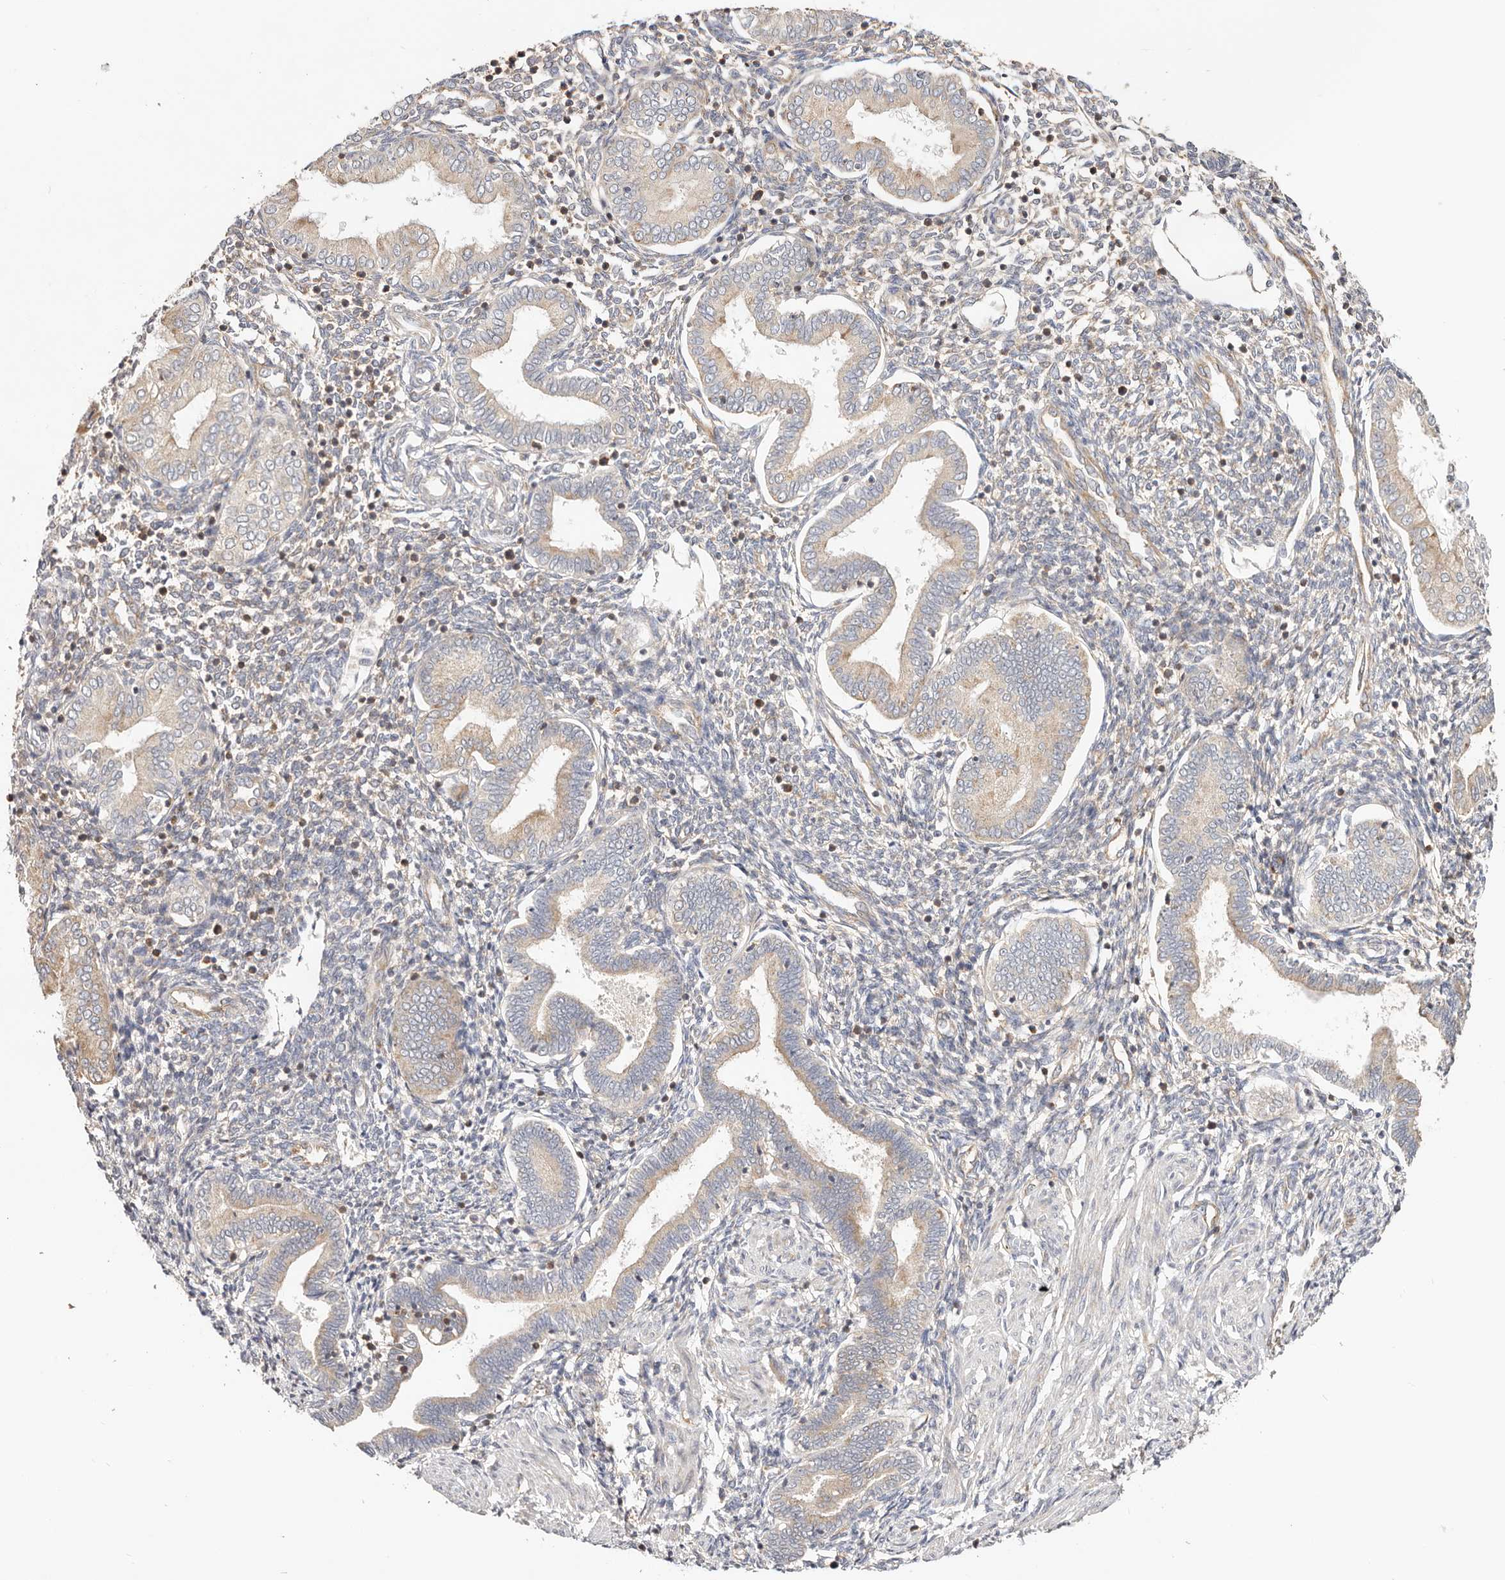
{"staining": {"intensity": "negative", "quantity": "none", "location": "none"}, "tissue": "endometrium", "cell_type": "Cells in endometrial stroma", "image_type": "normal", "snomed": [{"axis": "morphology", "description": "Normal tissue, NOS"}, {"axis": "topography", "description": "Endometrium"}], "caption": "Immunohistochemistry of unremarkable endometrium exhibits no staining in cells in endometrial stroma. The staining was performed using DAB to visualize the protein expression in brown, while the nuclei were stained in blue with hematoxylin (Magnification: 20x).", "gene": "GNA13", "patient": {"sex": "female", "age": 53}}